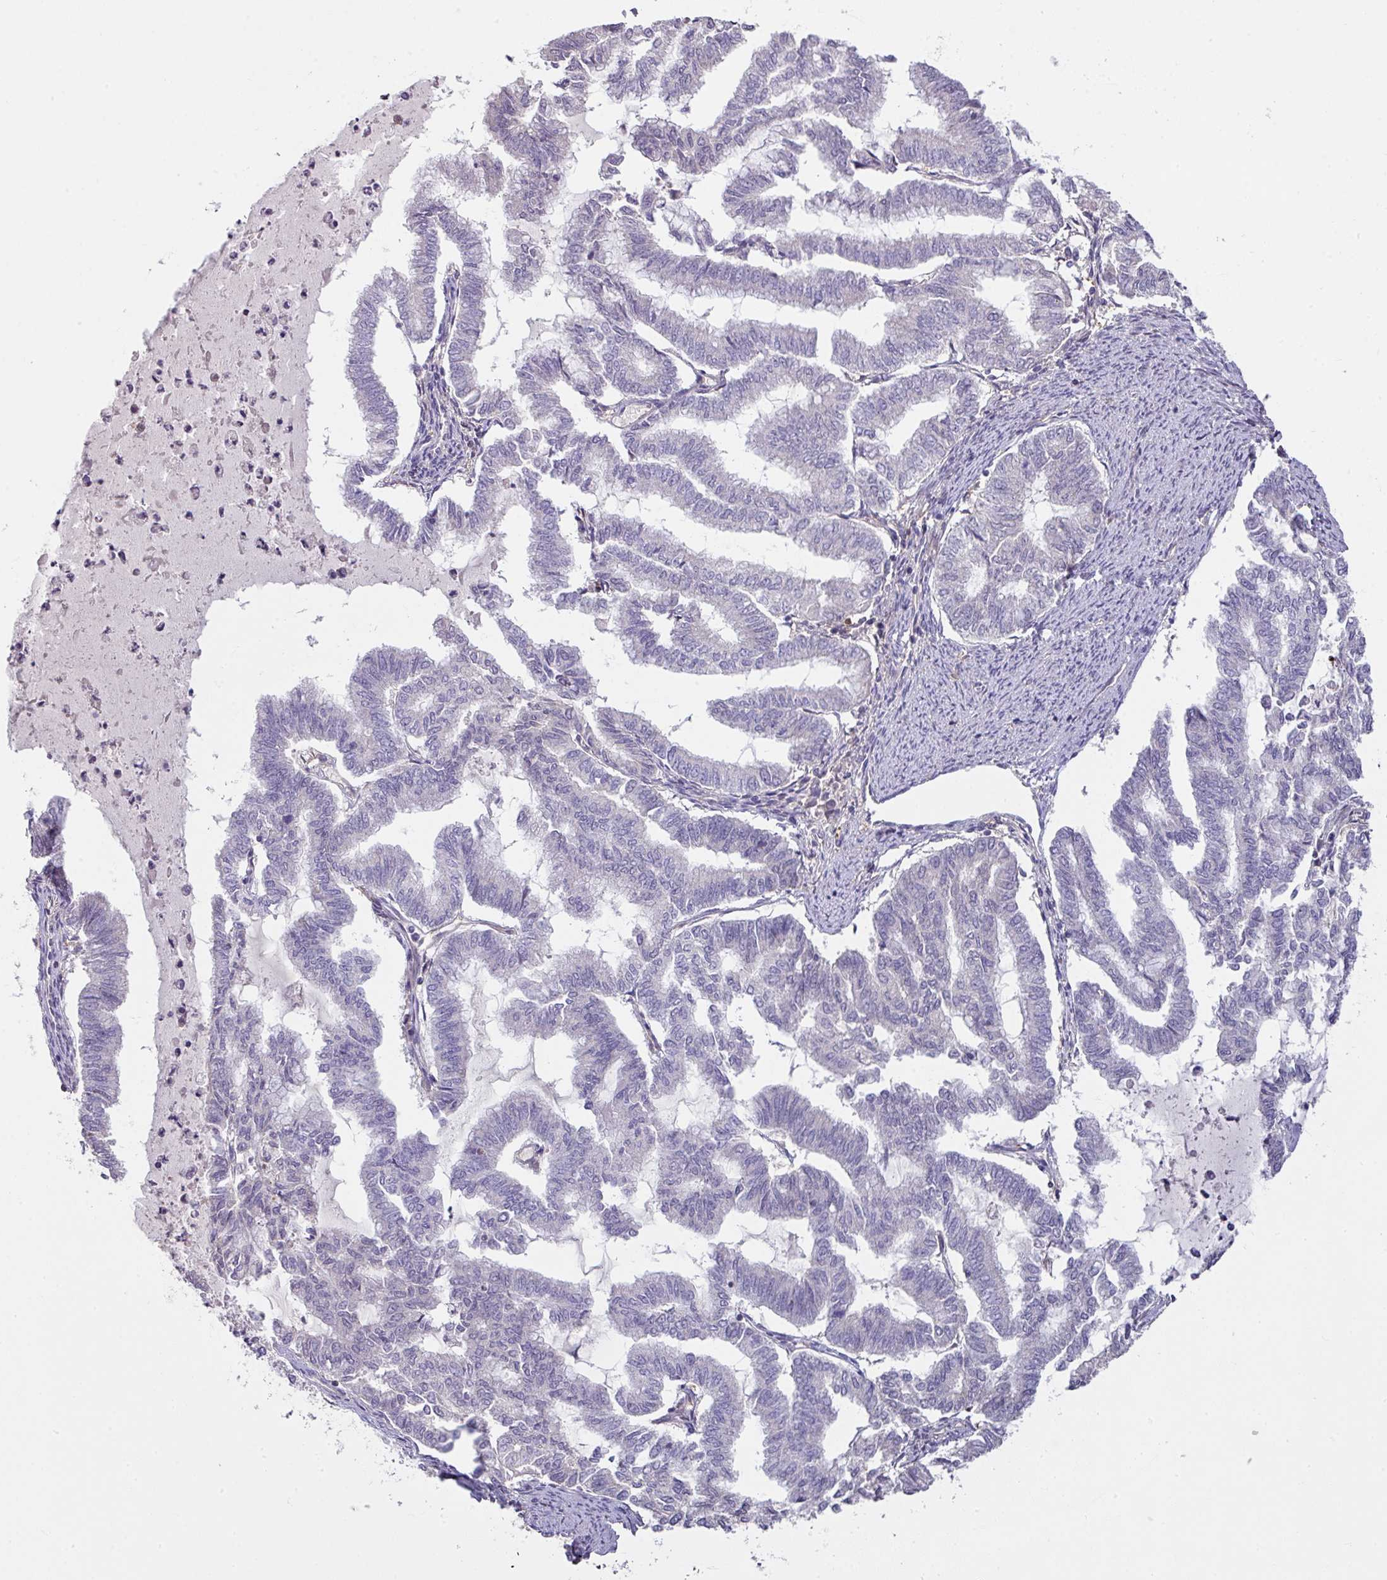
{"staining": {"intensity": "negative", "quantity": "none", "location": "none"}, "tissue": "endometrial cancer", "cell_type": "Tumor cells", "image_type": "cancer", "snomed": [{"axis": "morphology", "description": "Adenocarcinoma, NOS"}, {"axis": "topography", "description": "Endometrium"}], "caption": "Immunohistochemistry image of neoplastic tissue: endometrial cancer stained with DAB (3,3'-diaminobenzidine) demonstrates no significant protein expression in tumor cells.", "gene": "SLAMF6", "patient": {"sex": "female", "age": 79}}